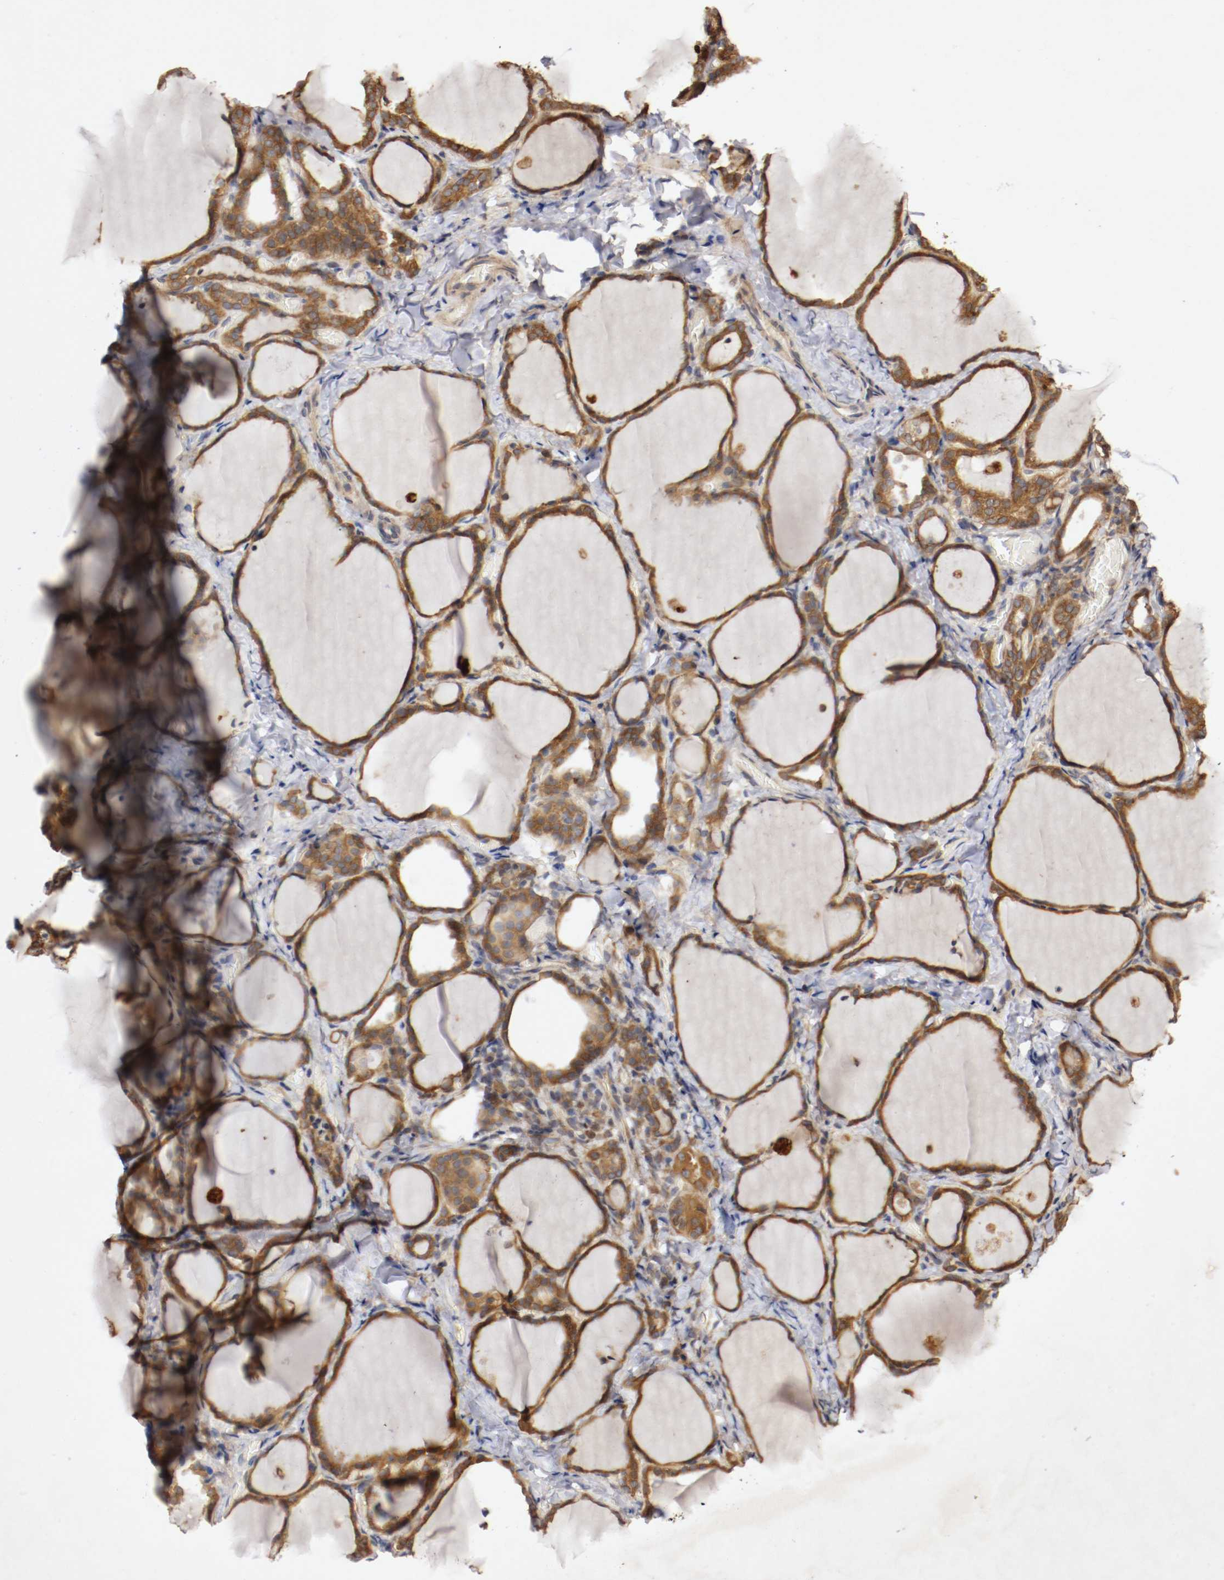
{"staining": {"intensity": "strong", "quantity": ">75%", "location": "cytoplasmic/membranous"}, "tissue": "thyroid gland", "cell_type": "Glandular cells", "image_type": "normal", "snomed": [{"axis": "morphology", "description": "Normal tissue, NOS"}, {"axis": "morphology", "description": "Papillary adenocarcinoma, NOS"}, {"axis": "topography", "description": "Thyroid gland"}], "caption": "High-power microscopy captured an immunohistochemistry histopathology image of normal thyroid gland, revealing strong cytoplasmic/membranous expression in about >75% of glandular cells. The staining is performed using DAB brown chromogen to label protein expression. The nuclei are counter-stained blue using hematoxylin.", "gene": "VEZT", "patient": {"sex": "female", "age": 30}}